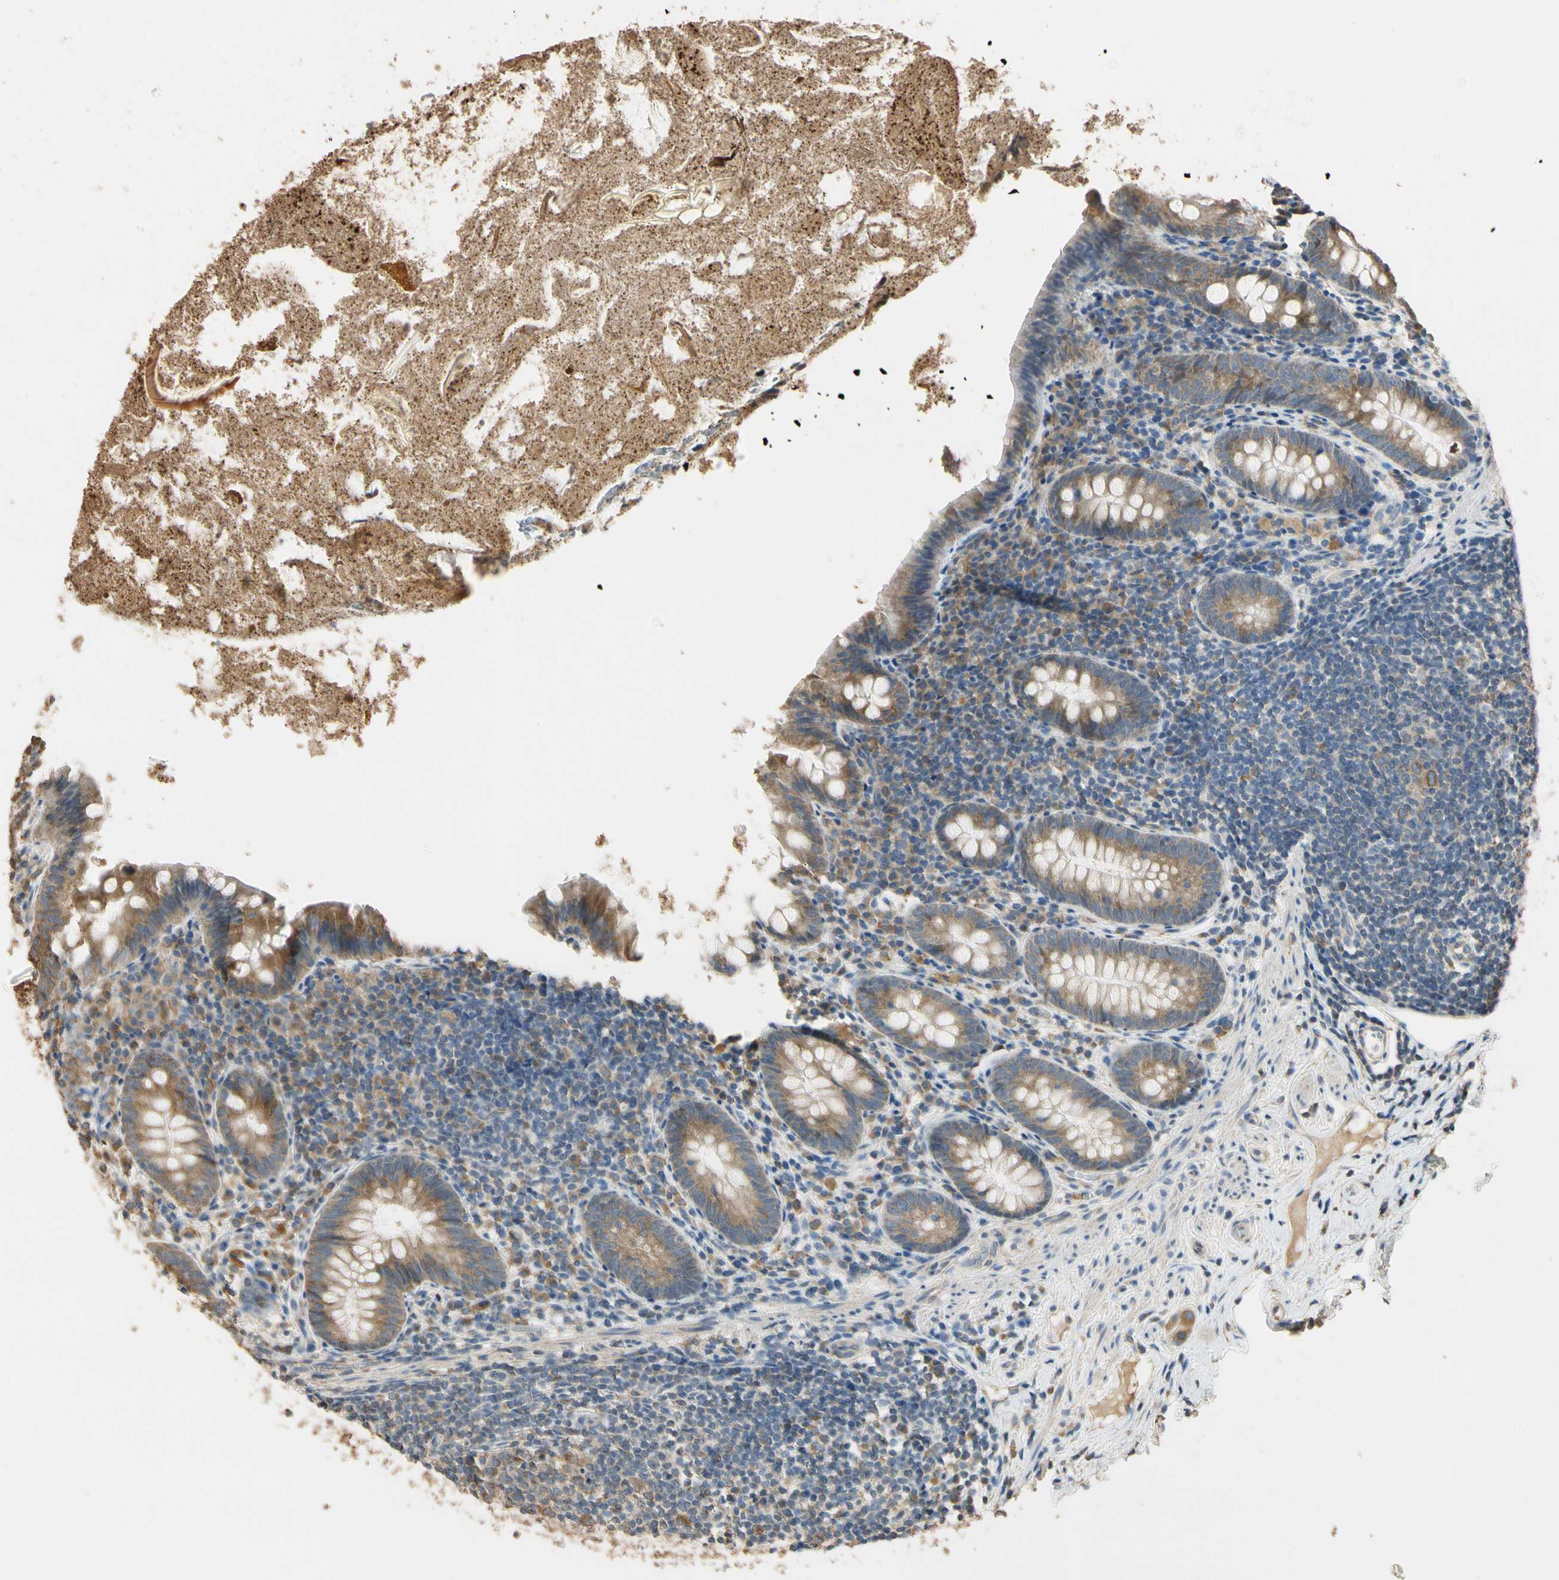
{"staining": {"intensity": "moderate", "quantity": ">75%", "location": "cytoplasmic/membranous"}, "tissue": "appendix", "cell_type": "Glandular cells", "image_type": "normal", "snomed": [{"axis": "morphology", "description": "Normal tissue, NOS"}, {"axis": "topography", "description": "Appendix"}], "caption": "DAB (3,3'-diaminobenzidine) immunohistochemical staining of unremarkable appendix reveals moderate cytoplasmic/membranous protein staining in approximately >75% of glandular cells.", "gene": "STX18", "patient": {"sex": "male", "age": 52}}